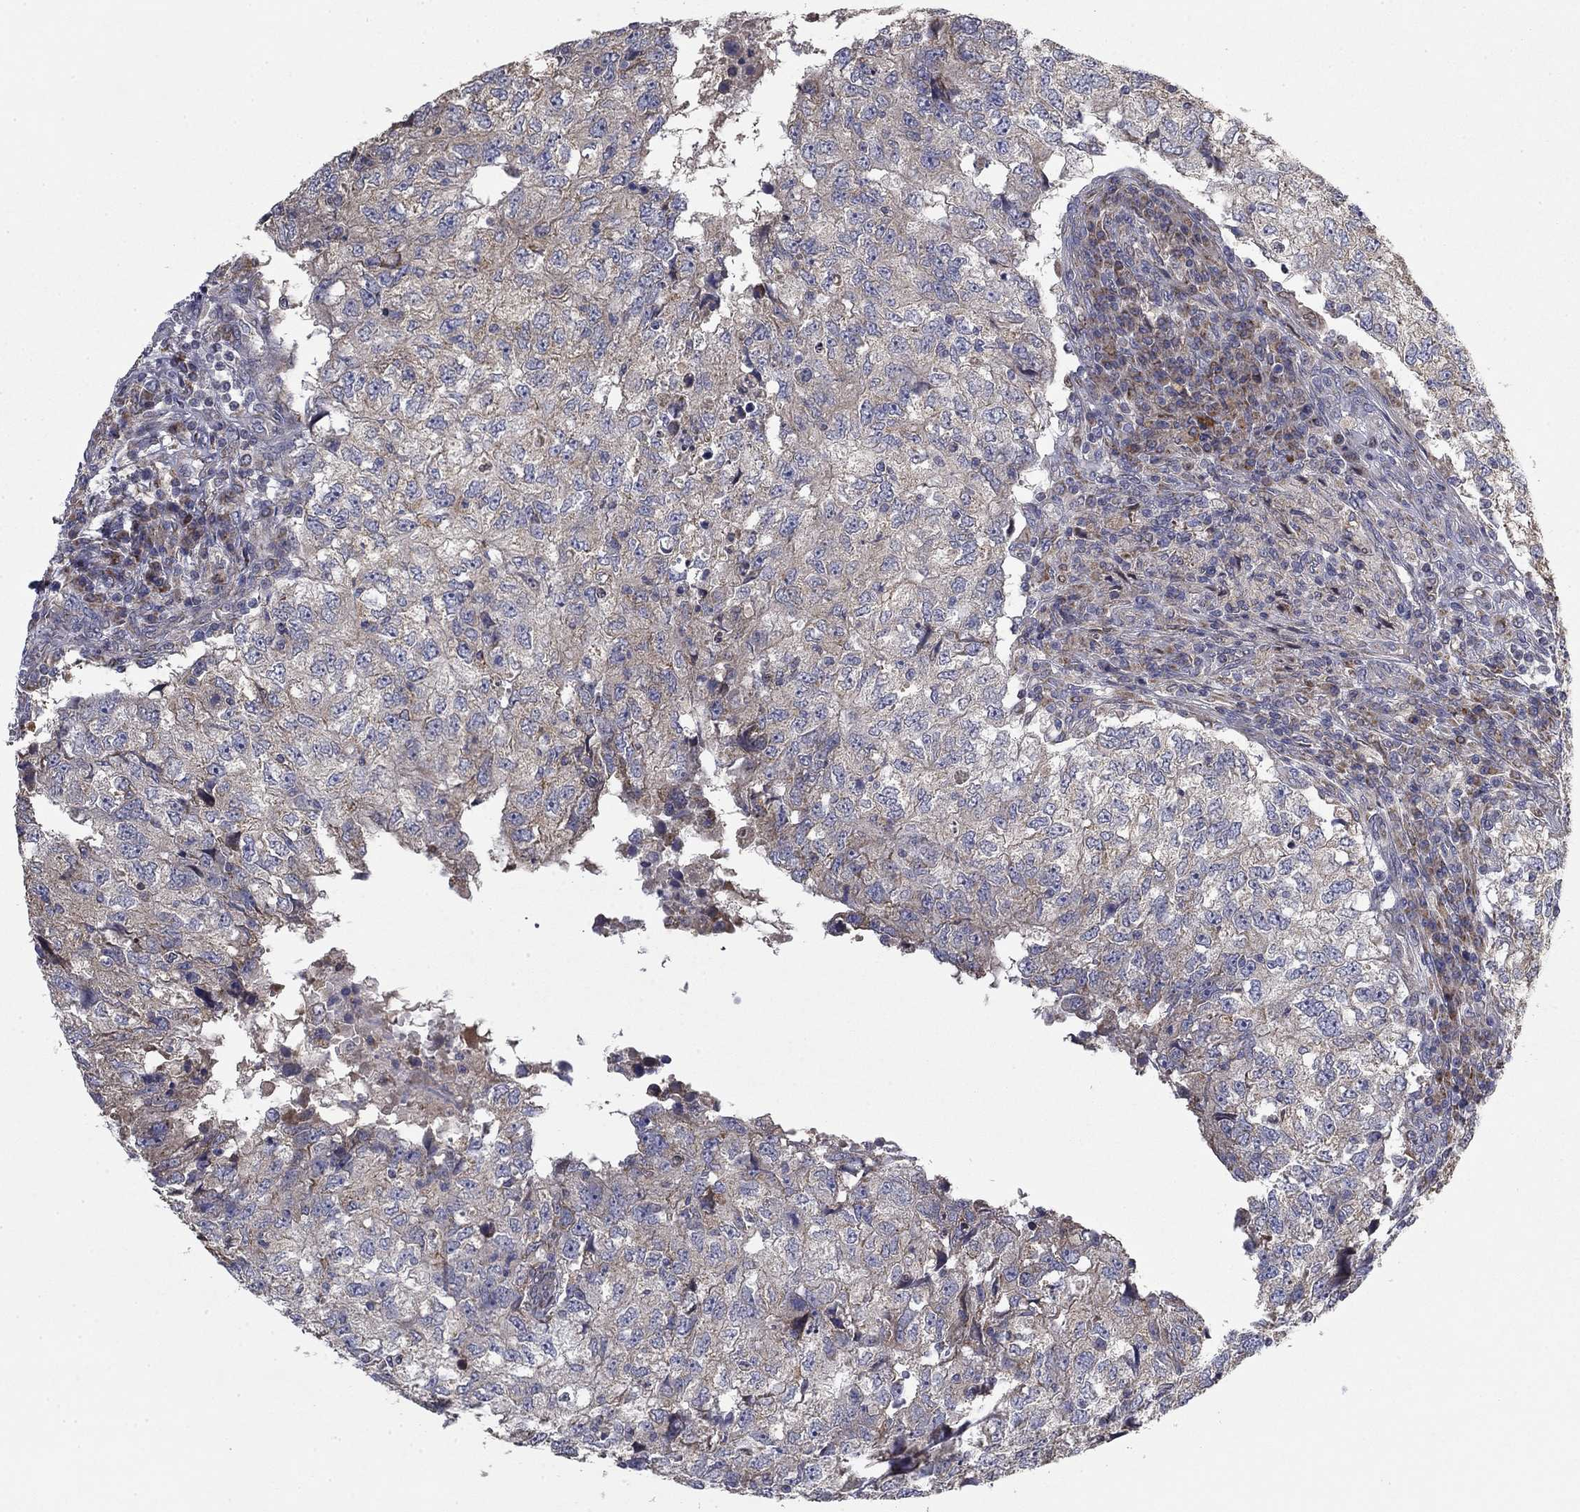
{"staining": {"intensity": "moderate", "quantity": "<25%", "location": "cytoplasmic/membranous"}, "tissue": "breast cancer", "cell_type": "Tumor cells", "image_type": "cancer", "snomed": [{"axis": "morphology", "description": "Duct carcinoma"}, {"axis": "topography", "description": "Breast"}], "caption": "Protein staining reveals moderate cytoplasmic/membranous expression in about <25% of tumor cells in infiltrating ductal carcinoma (breast).", "gene": "MMAA", "patient": {"sex": "female", "age": 30}}